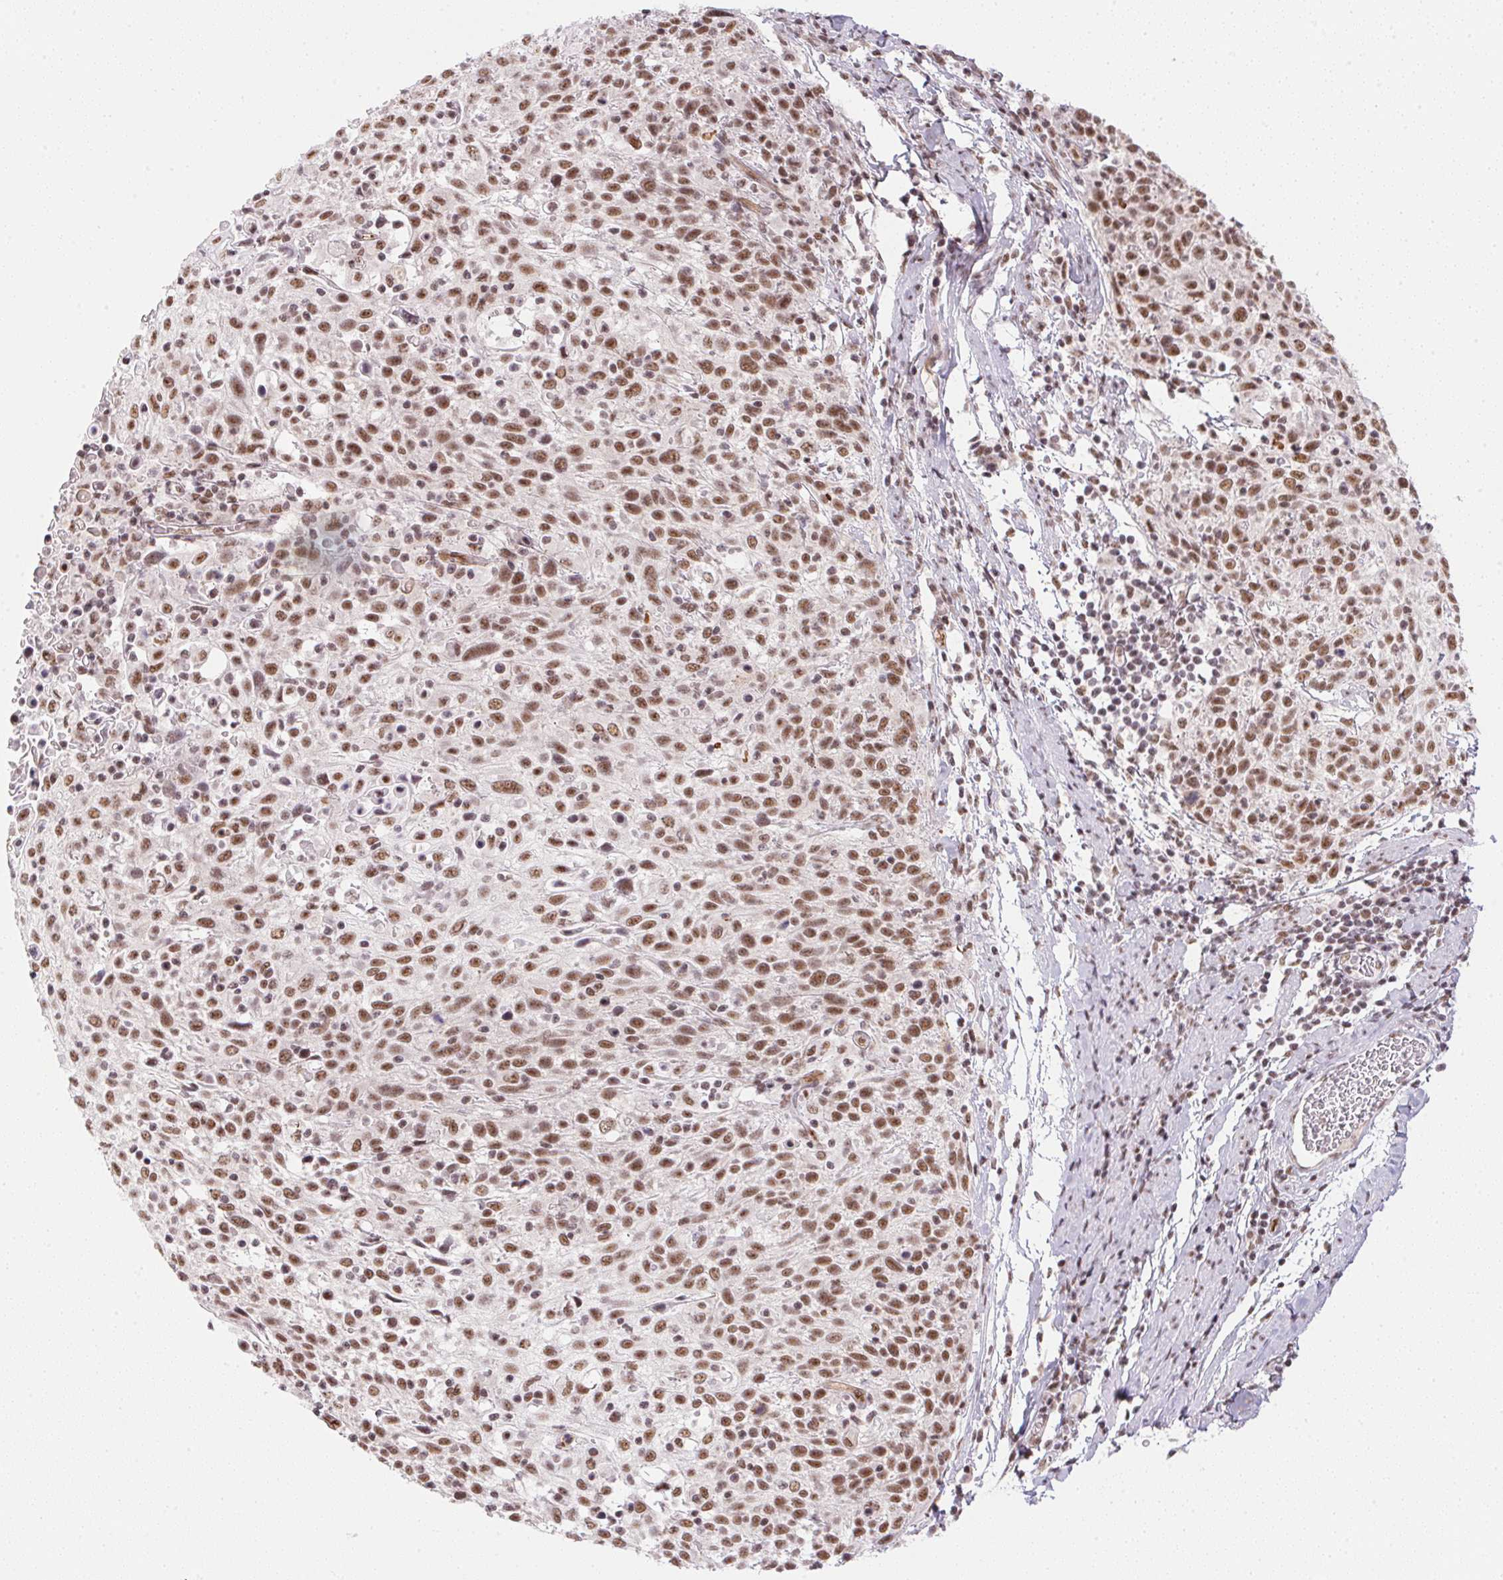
{"staining": {"intensity": "moderate", "quantity": ">75%", "location": "nuclear"}, "tissue": "cervical cancer", "cell_type": "Tumor cells", "image_type": "cancer", "snomed": [{"axis": "morphology", "description": "Squamous cell carcinoma, NOS"}, {"axis": "topography", "description": "Cervix"}], "caption": "The image displays staining of cervical cancer (squamous cell carcinoma), revealing moderate nuclear protein expression (brown color) within tumor cells.", "gene": "SRSF7", "patient": {"sex": "female", "age": 61}}